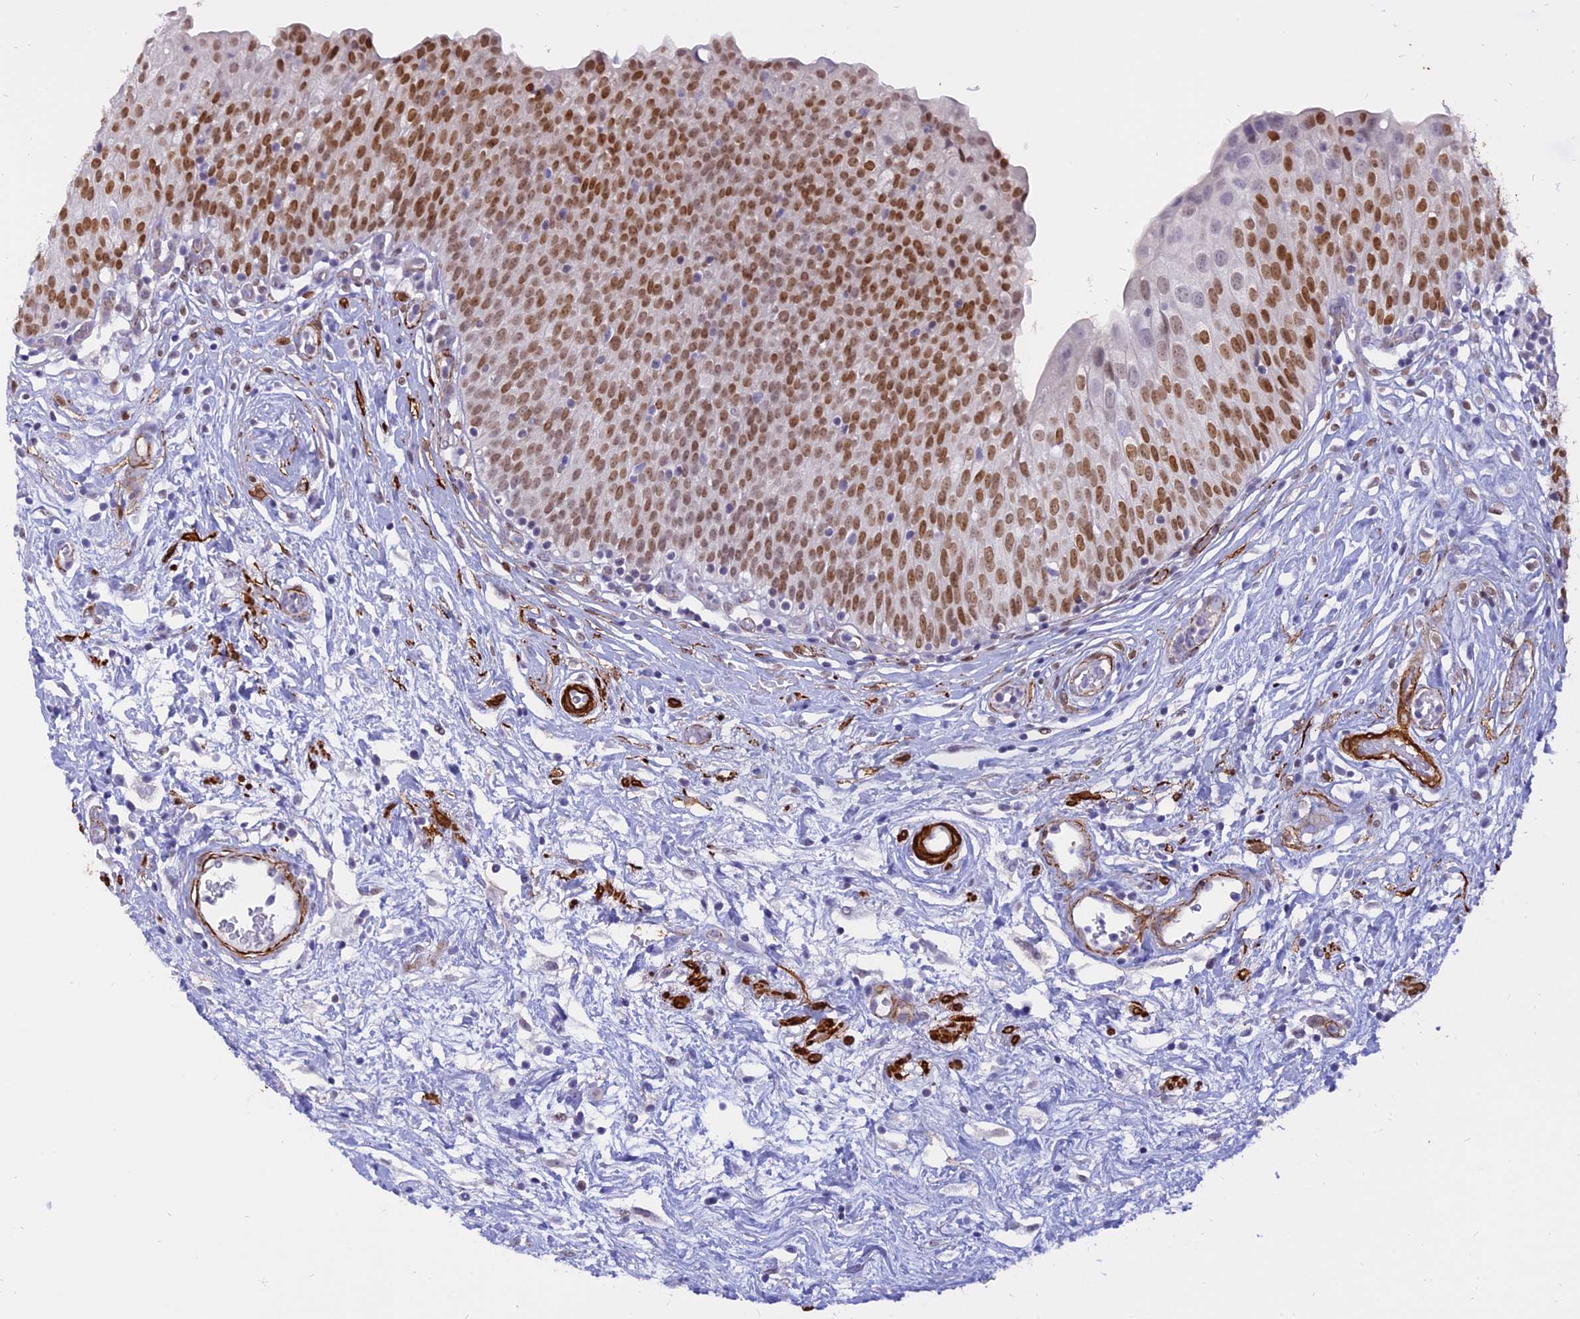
{"staining": {"intensity": "strong", "quantity": ">75%", "location": "nuclear"}, "tissue": "urinary bladder", "cell_type": "Urothelial cells", "image_type": "normal", "snomed": [{"axis": "morphology", "description": "Normal tissue, NOS"}, {"axis": "topography", "description": "Urinary bladder"}], "caption": "A high amount of strong nuclear expression is appreciated in about >75% of urothelial cells in unremarkable urinary bladder. (DAB (3,3'-diaminobenzidine) IHC with brightfield microscopy, high magnification).", "gene": "CENPV", "patient": {"sex": "male", "age": 55}}